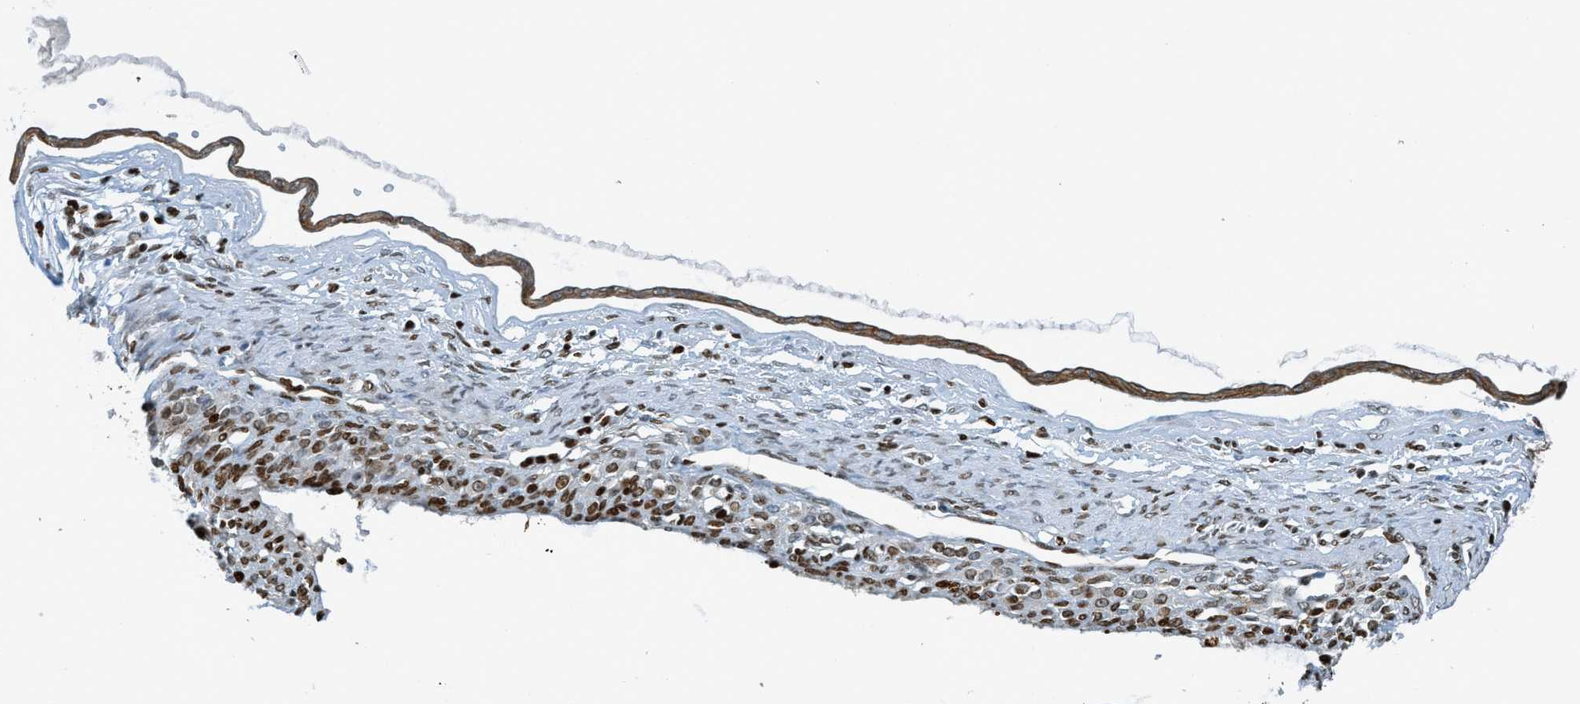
{"staining": {"intensity": "moderate", "quantity": ">75%", "location": "nuclear"}, "tissue": "ovarian cancer", "cell_type": "Tumor cells", "image_type": "cancer", "snomed": [{"axis": "morphology", "description": "Cystadenocarcinoma, mucinous, NOS"}, {"axis": "topography", "description": "Ovary"}], "caption": "Moderate nuclear positivity for a protein is appreciated in about >75% of tumor cells of ovarian mucinous cystadenocarcinoma using IHC.", "gene": "SH3D19", "patient": {"sex": "female", "age": 73}}